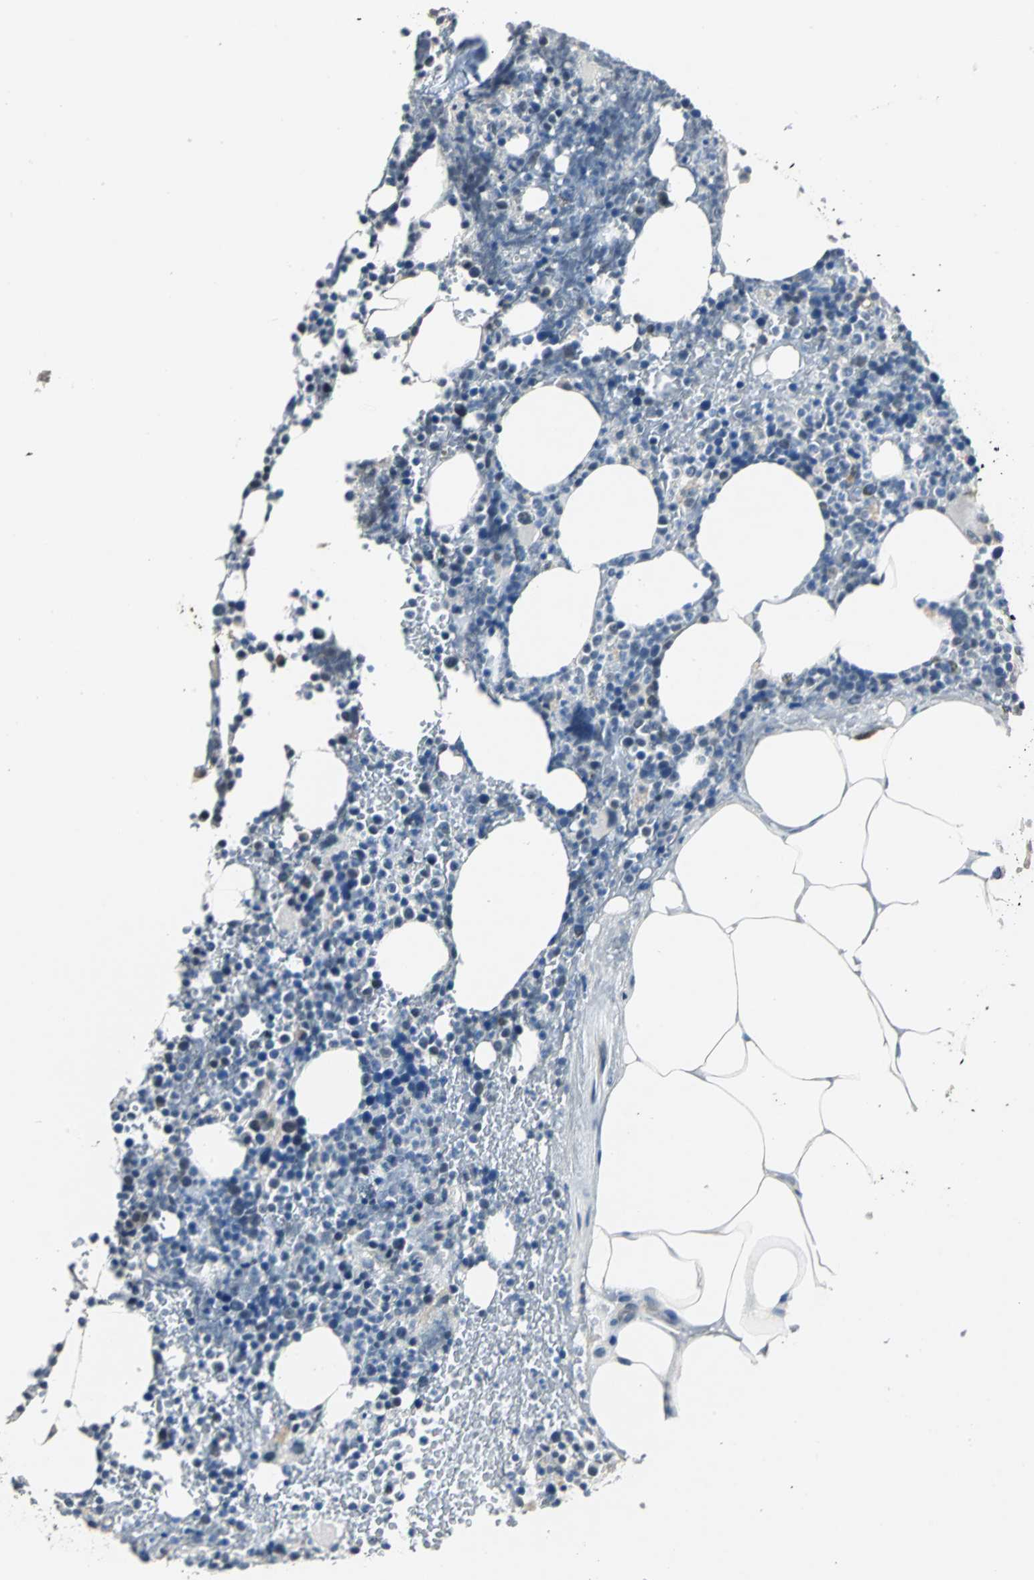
{"staining": {"intensity": "negative", "quantity": "none", "location": "none"}, "tissue": "bone marrow", "cell_type": "Hematopoietic cells", "image_type": "normal", "snomed": [{"axis": "morphology", "description": "Normal tissue, NOS"}, {"axis": "topography", "description": "Bone marrow"}], "caption": "Immunohistochemical staining of normal bone marrow shows no significant staining in hematopoietic cells.", "gene": "JADE3", "patient": {"sex": "female", "age": 66}}